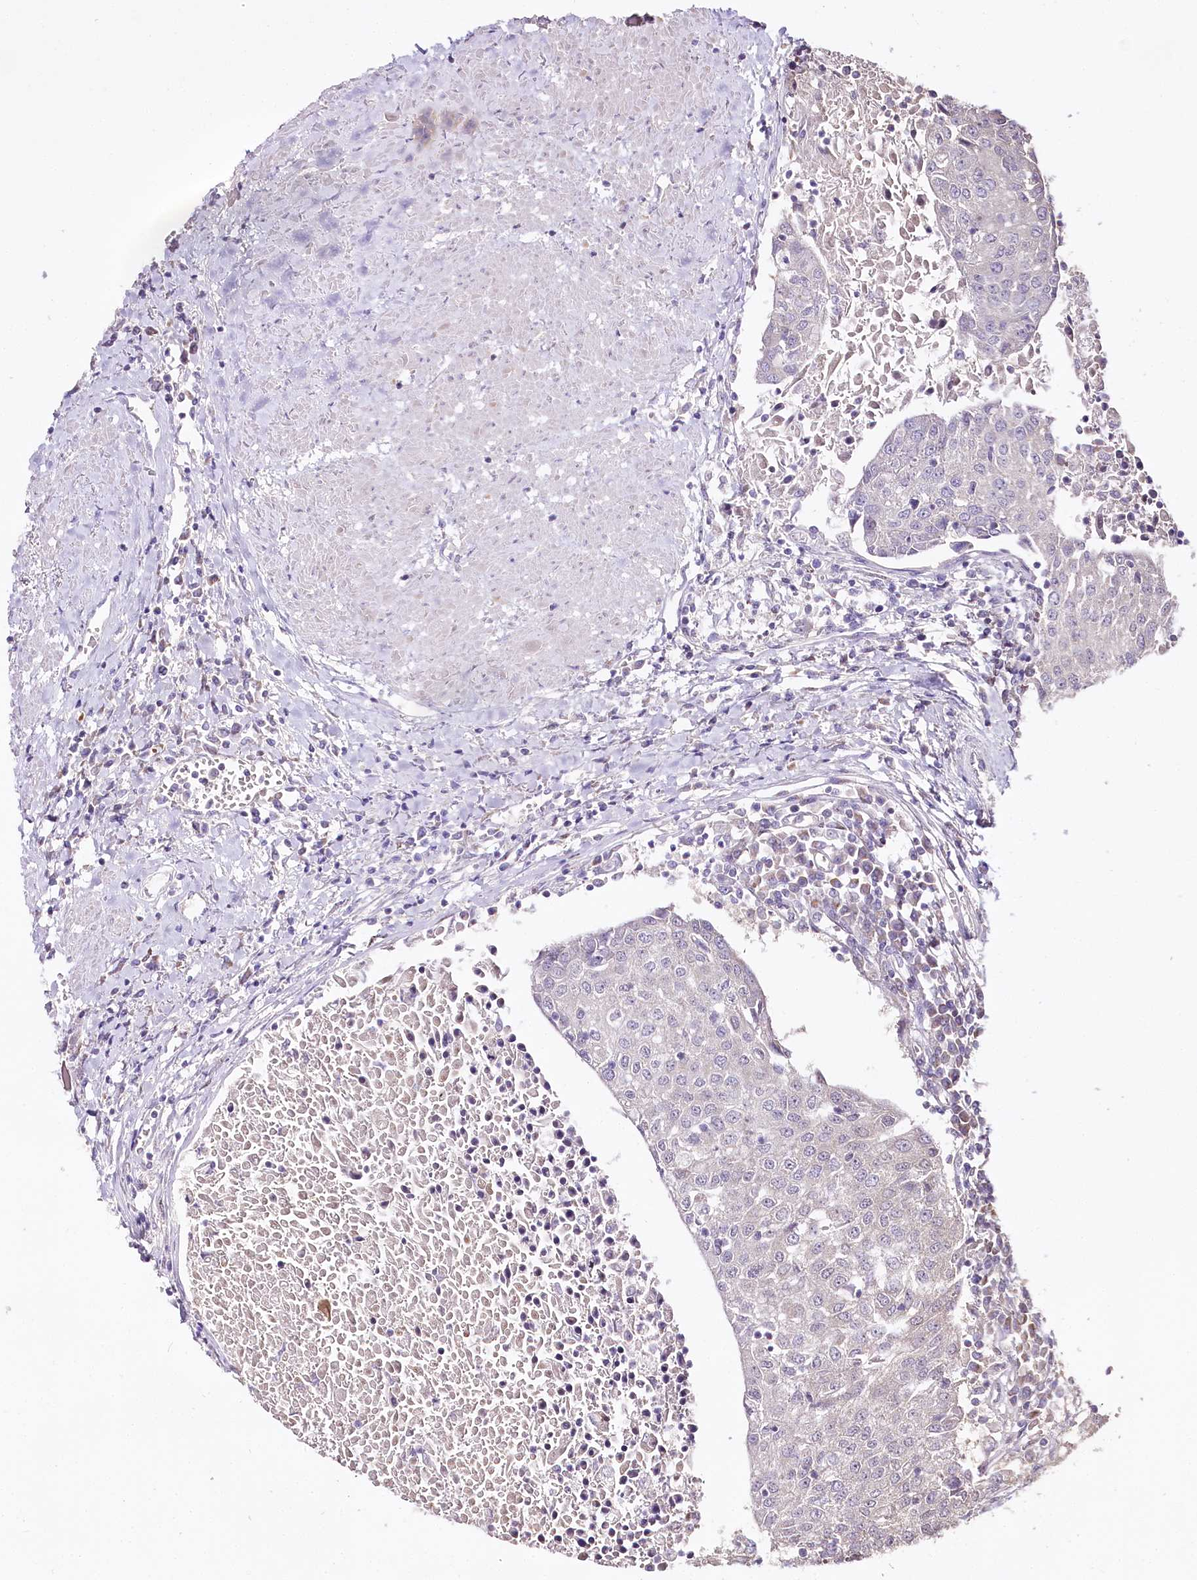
{"staining": {"intensity": "negative", "quantity": "none", "location": "none"}, "tissue": "urothelial cancer", "cell_type": "Tumor cells", "image_type": "cancer", "snomed": [{"axis": "morphology", "description": "Urothelial carcinoma, High grade"}, {"axis": "topography", "description": "Urinary bladder"}], "caption": "Human urothelial cancer stained for a protein using immunohistochemistry exhibits no positivity in tumor cells.", "gene": "ZNF226", "patient": {"sex": "female", "age": 85}}